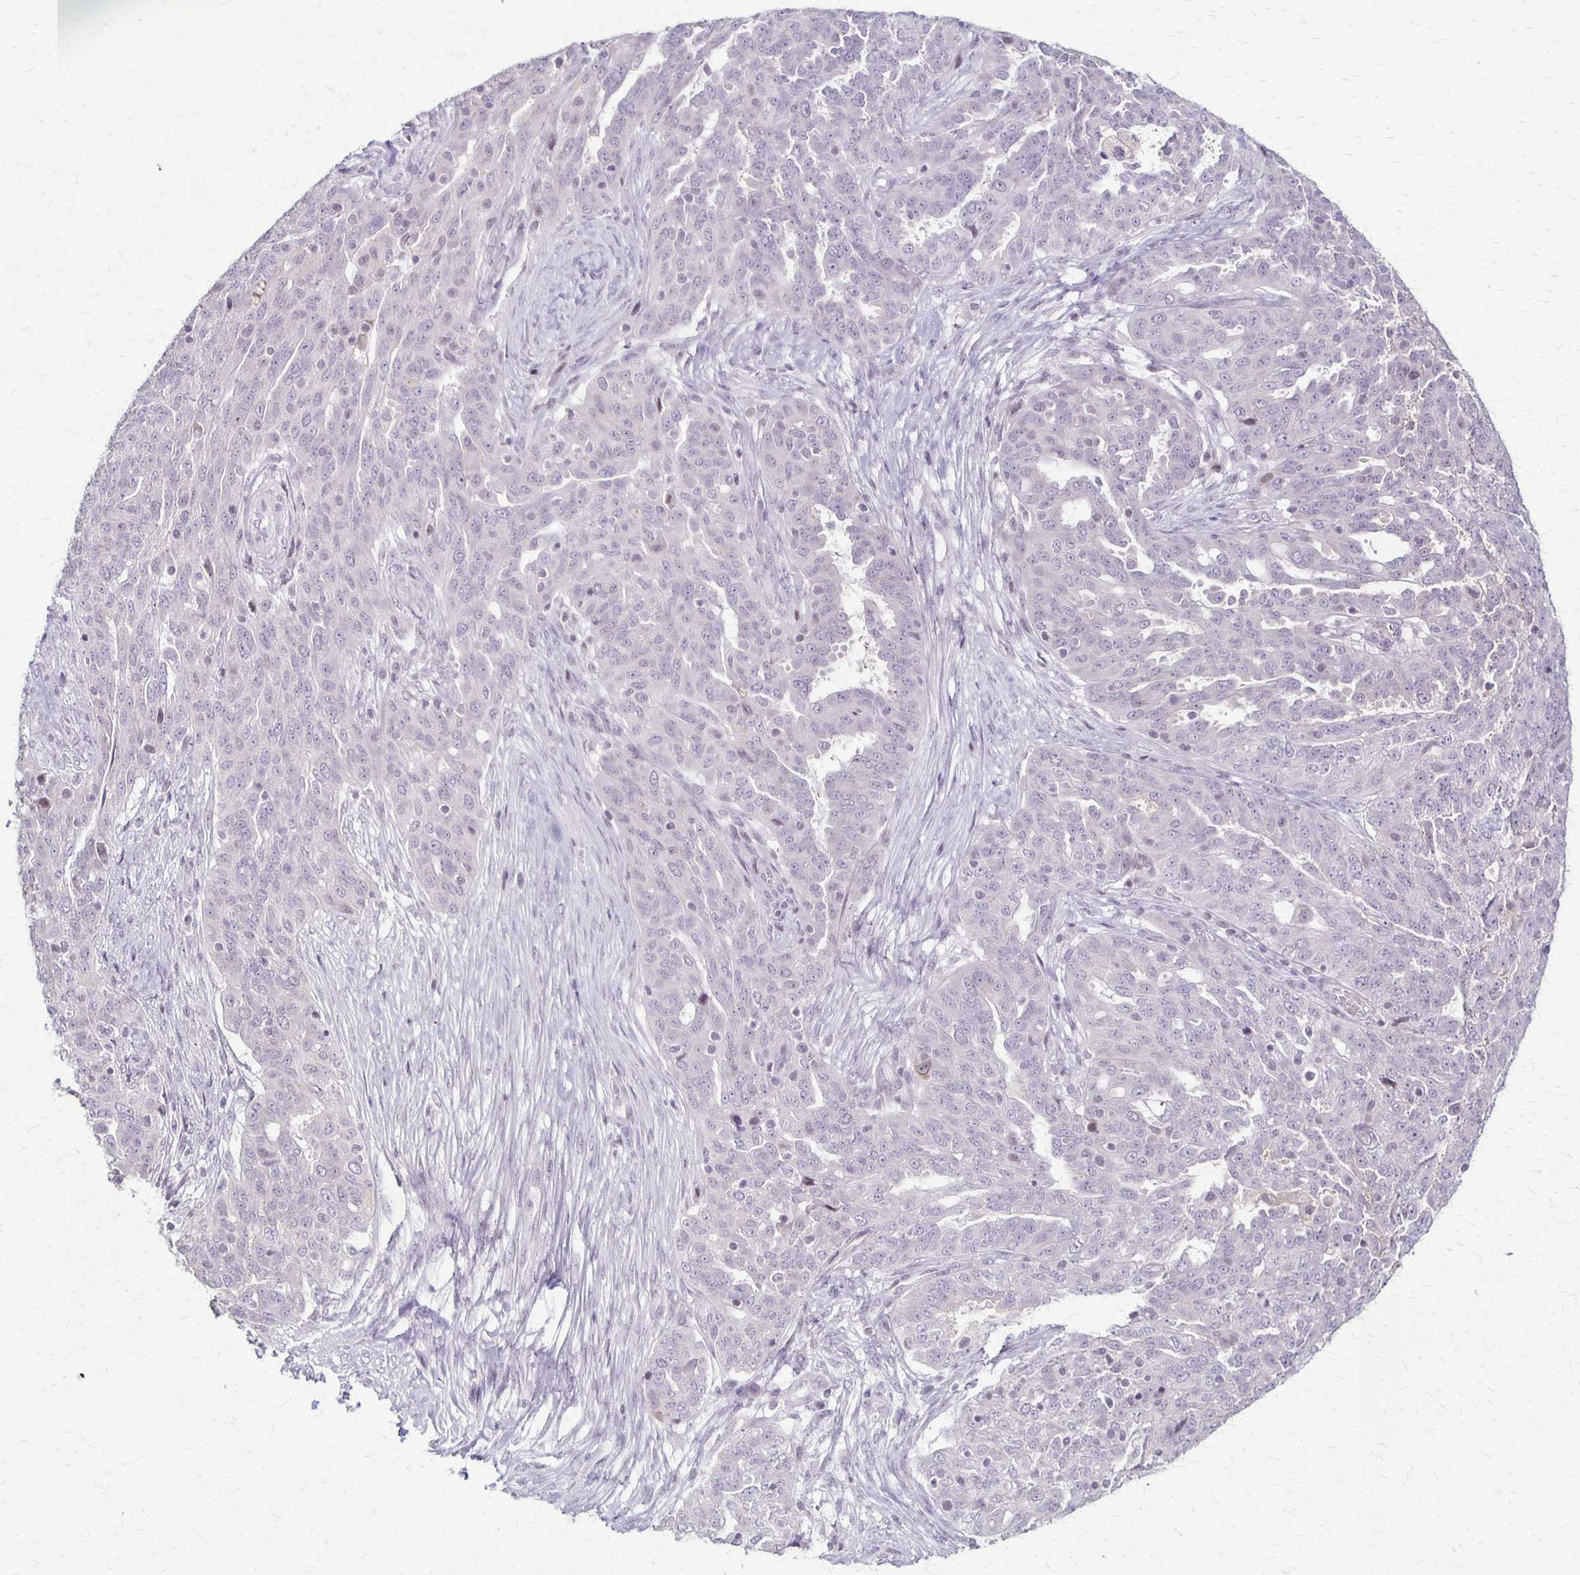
{"staining": {"intensity": "negative", "quantity": "none", "location": "none"}, "tissue": "ovarian cancer", "cell_type": "Tumor cells", "image_type": "cancer", "snomed": [{"axis": "morphology", "description": "Cystadenocarcinoma, serous, NOS"}, {"axis": "topography", "description": "Ovary"}], "caption": "A high-resolution micrograph shows immunohistochemistry (IHC) staining of ovarian cancer (serous cystadenocarcinoma), which shows no significant staining in tumor cells.", "gene": "SLC35E2B", "patient": {"sex": "female", "age": 67}}